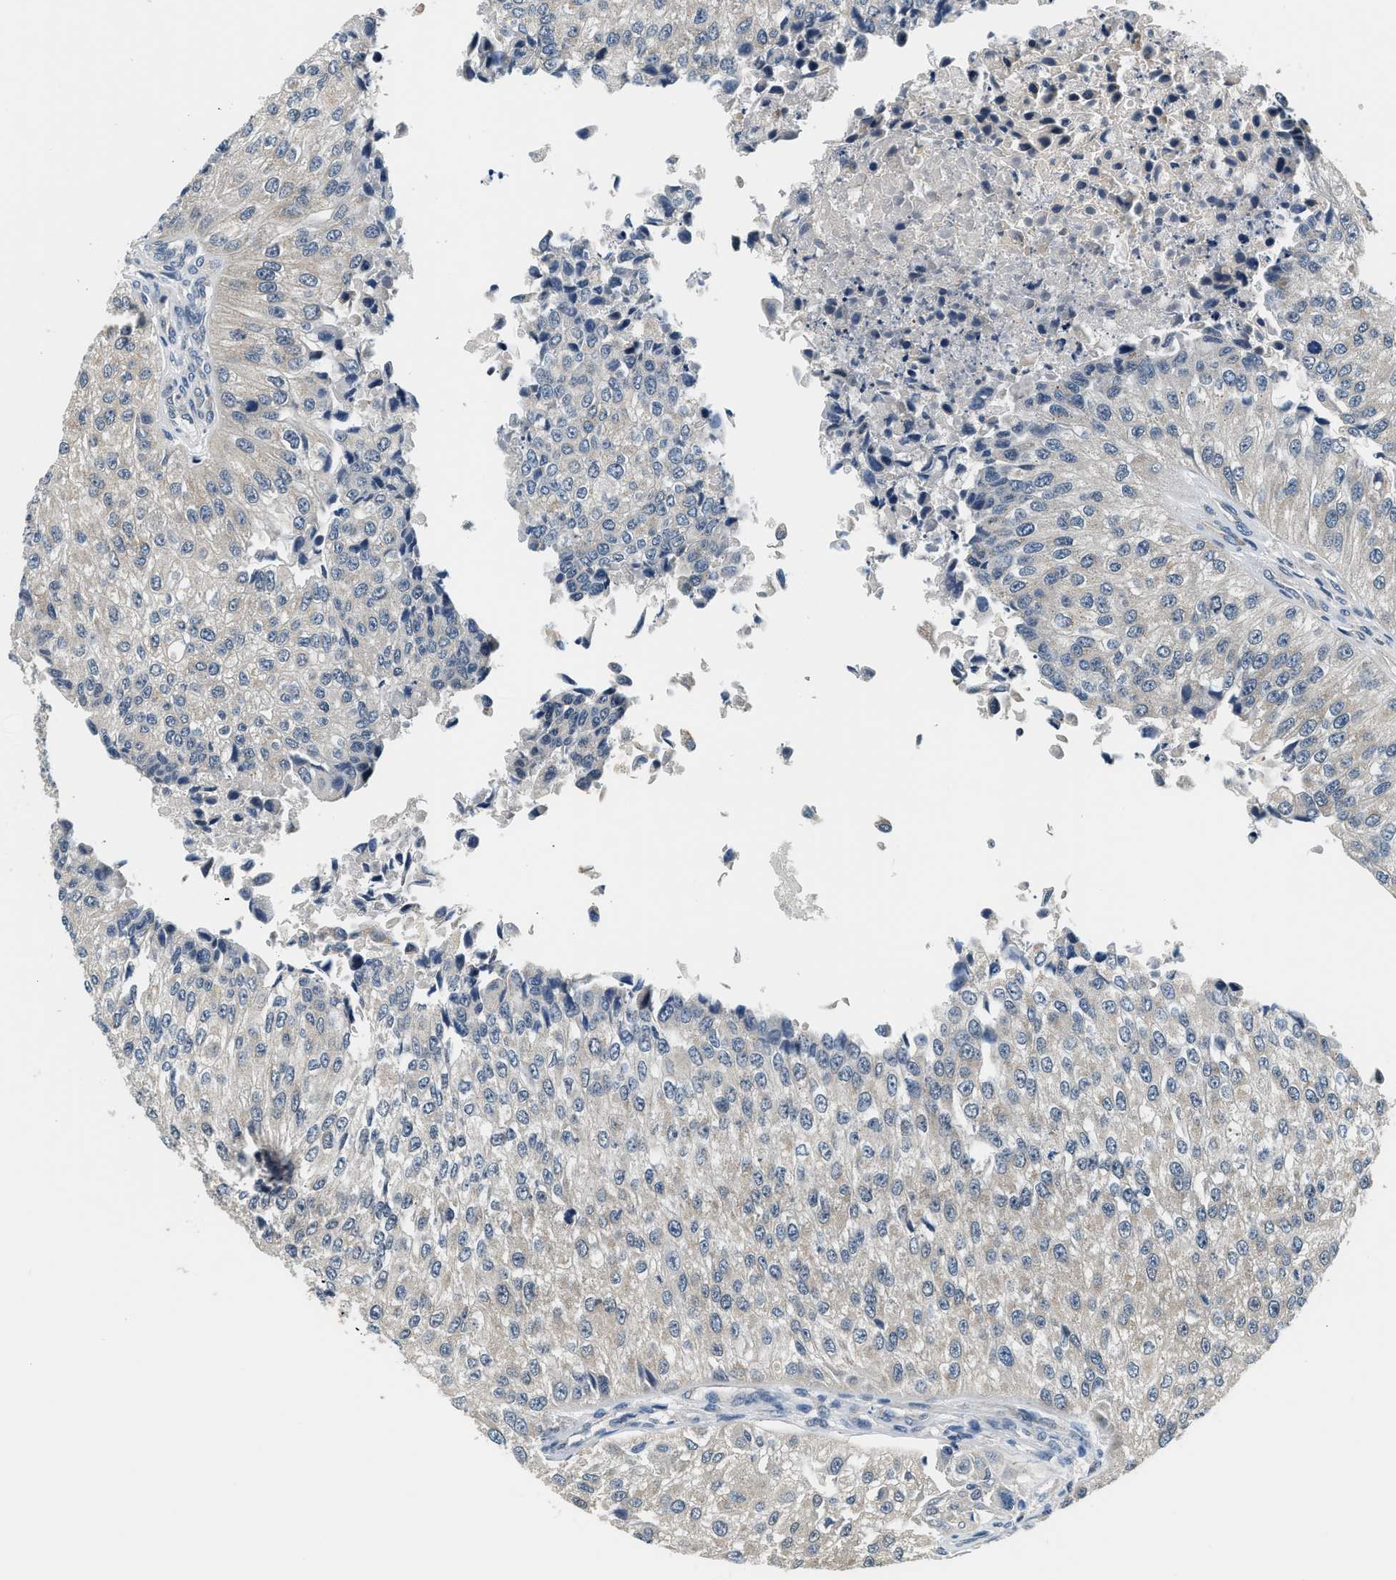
{"staining": {"intensity": "negative", "quantity": "none", "location": "none"}, "tissue": "urothelial cancer", "cell_type": "Tumor cells", "image_type": "cancer", "snomed": [{"axis": "morphology", "description": "Urothelial carcinoma, High grade"}, {"axis": "topography", "description": "Kidney"}, {"axis": "topography", "description": "Urinary bladder"}], "caption": "Immunohistochemical staining of human urothelial cancer exhibits no significant positivity in tumor cells.", "gene": "YAE1", "patient": {"sex": "male", "age": 77}}